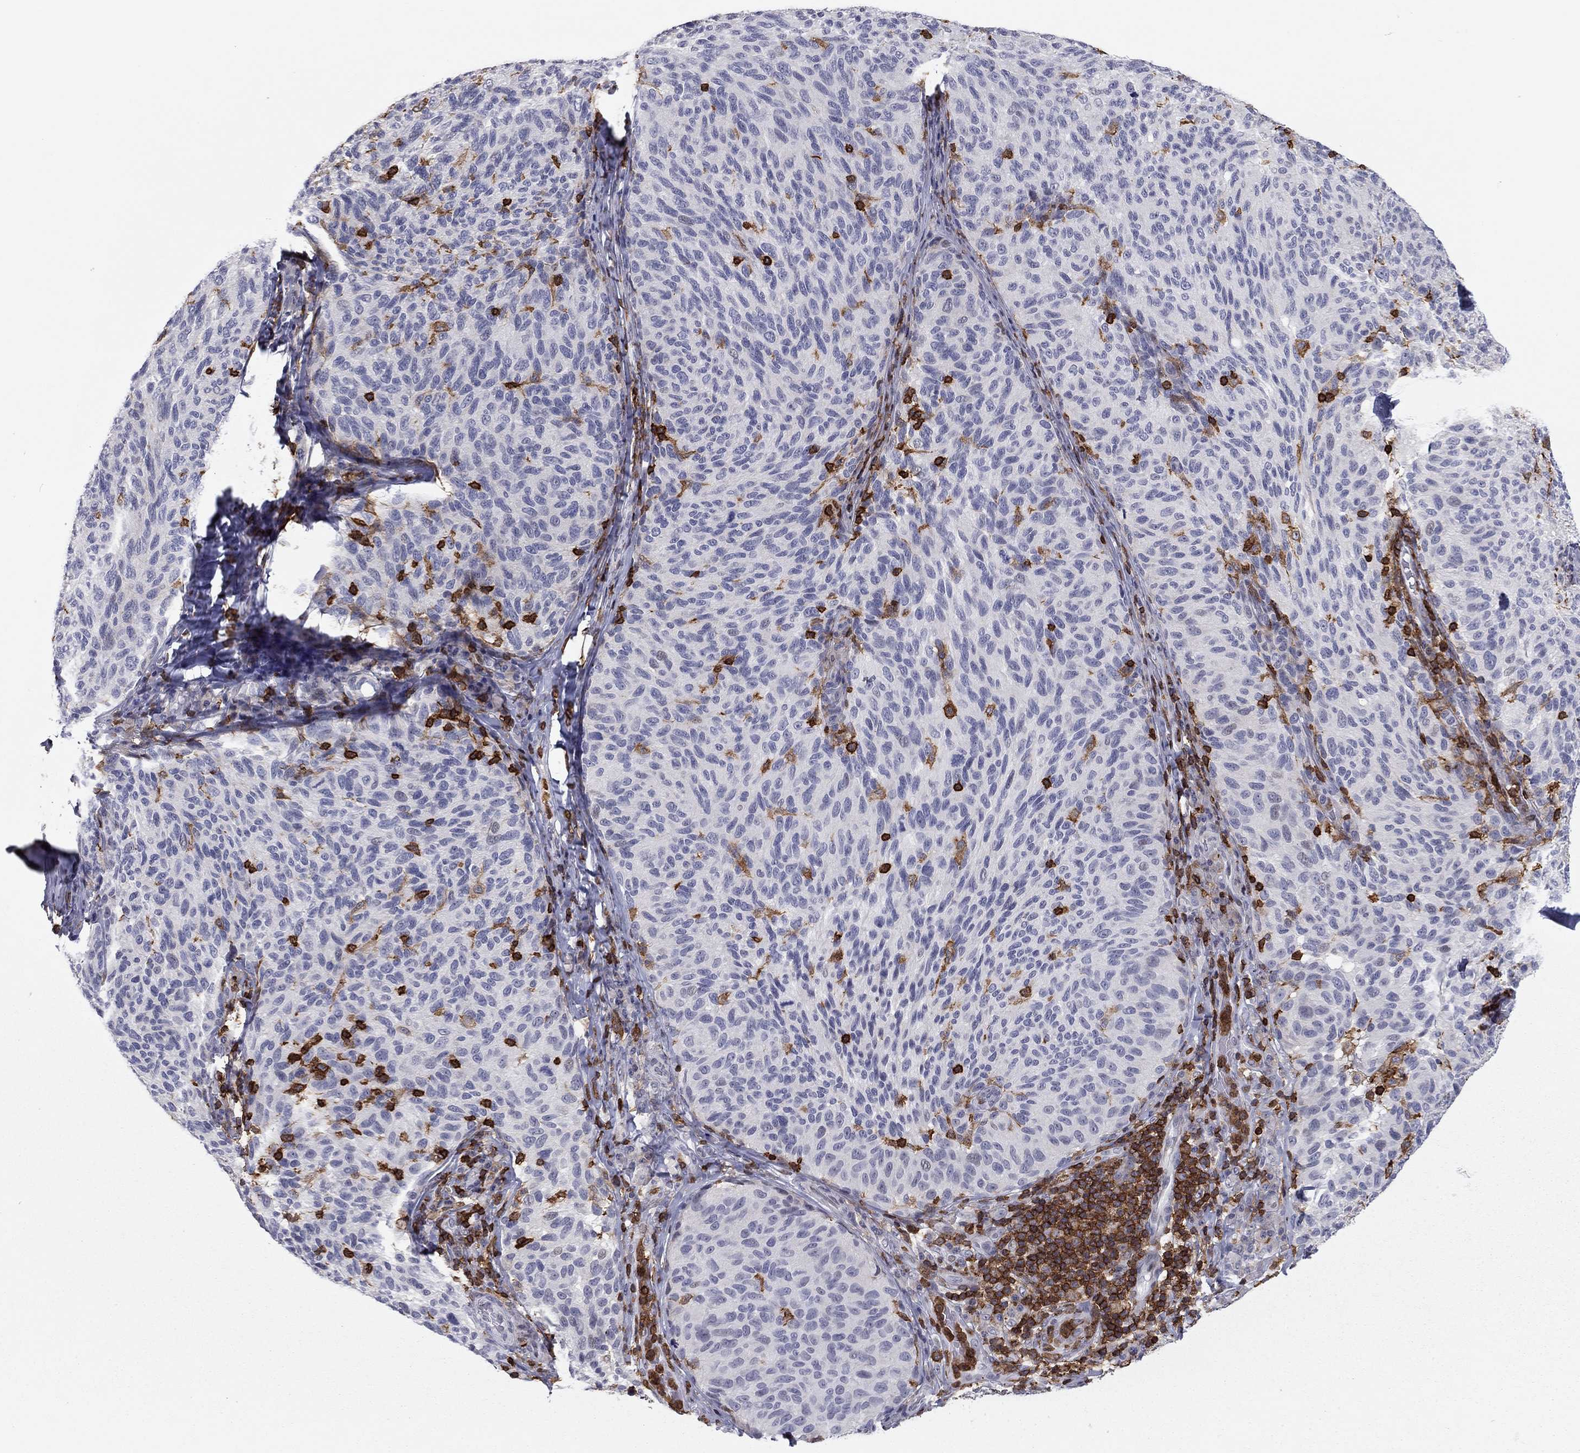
{"staining": {"intensity": "negative", "quantity": "none", "location": "none"}, "tissue": "melanoma", "cell_type": "Tumor cells", "image_type": "cancer", "snomed": [{"axis": "morphology", "description": "Malignant melanoma, NOS"}, {"axis": "topography", "description": "Skin"}], "caption": "The histopathology image shows no significant positivity in tumor cells of melanoma.", "gene": "ARHGAP27", "patient": {"sex": "female", "age": 73}}